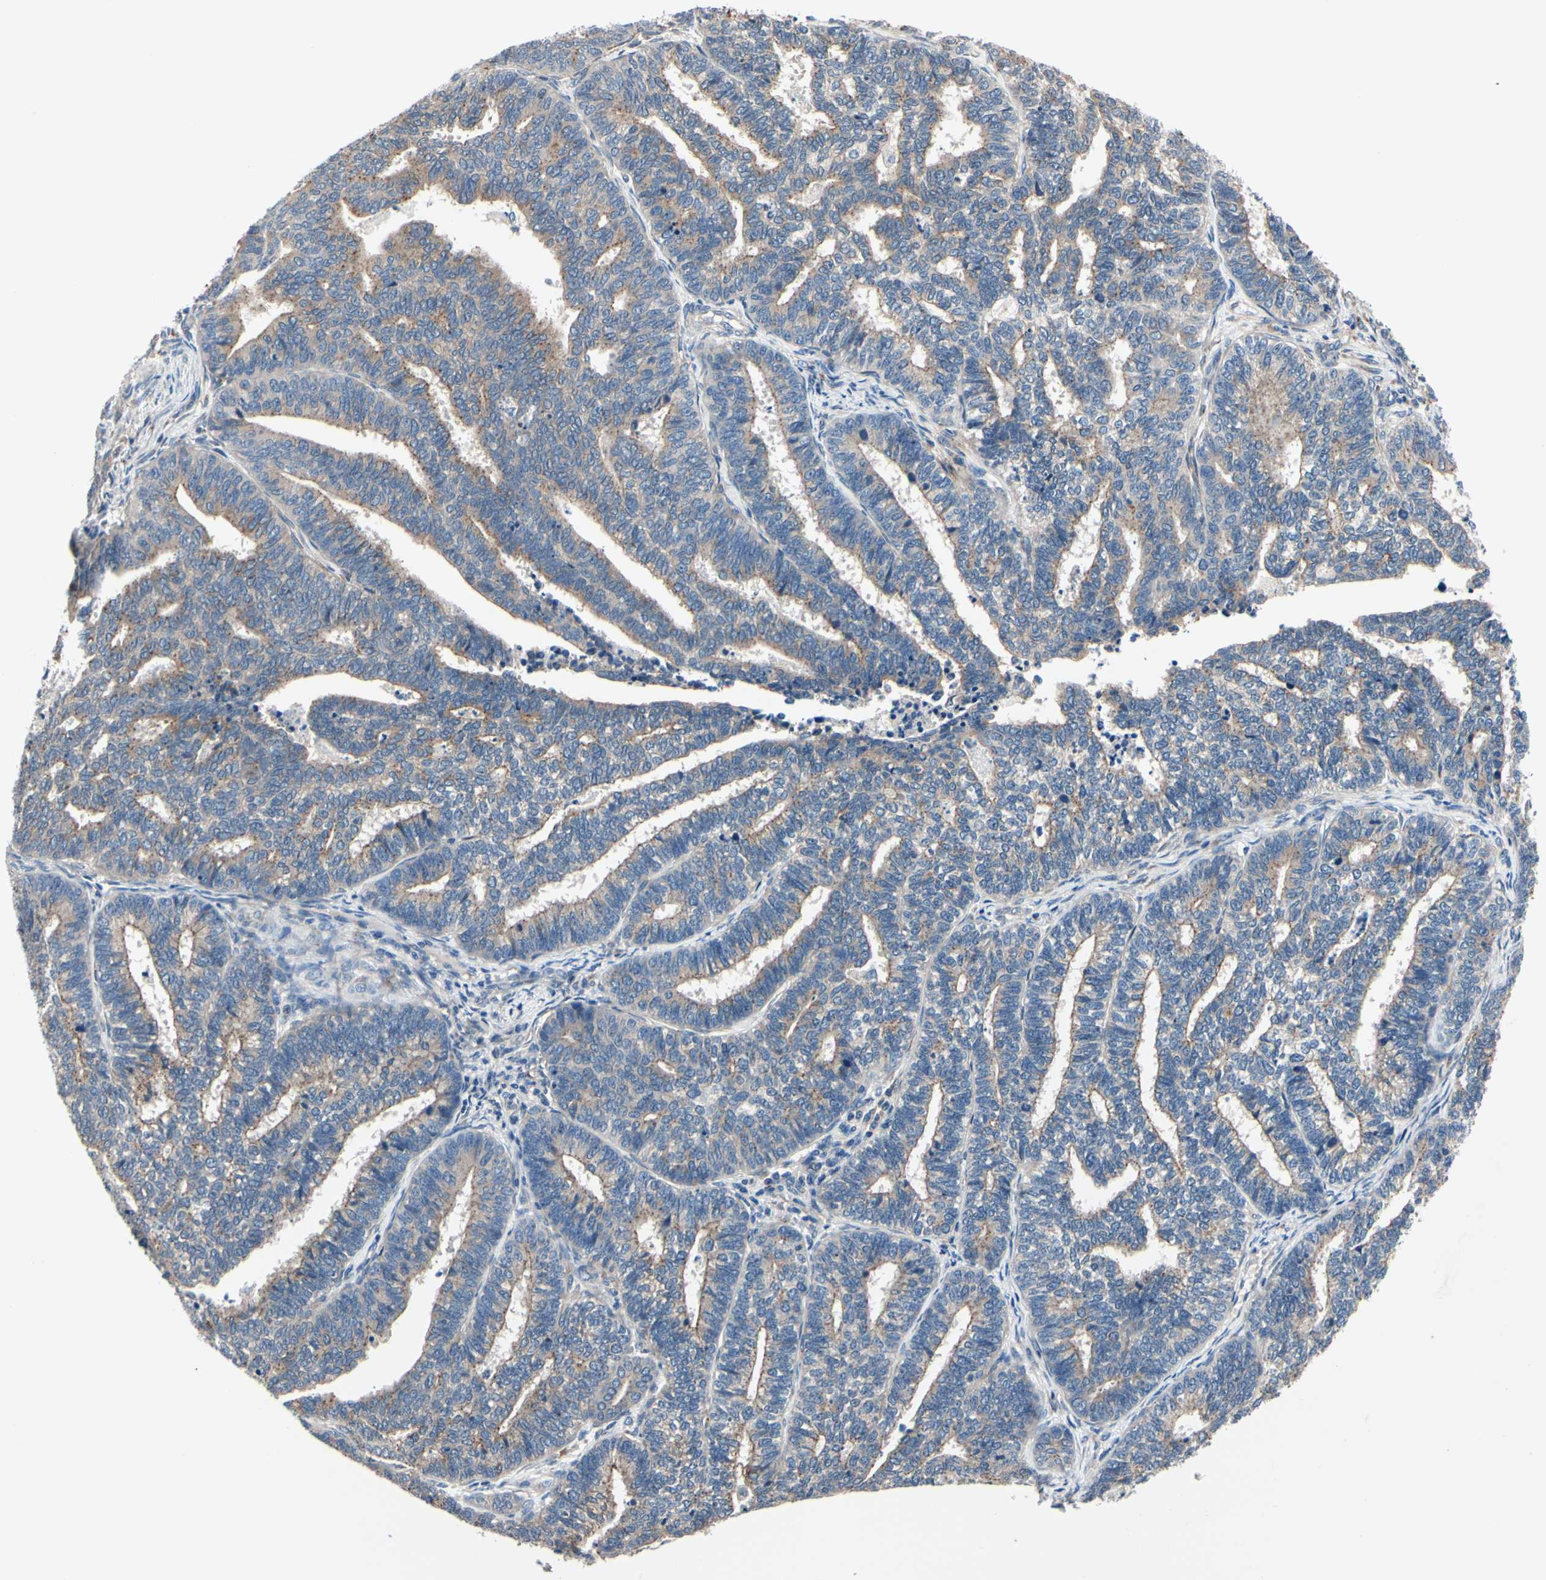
{"staining": {"intensity": "moderate", "quantity": "<25%", "location": "cytoplasmic/membranous"}, "tissue": "endometrial cancer", "cell_type": "Tumor cells", "image_type": "cancer", "snomed": [{"axis": "morphology", "description": "Adenocarcinoma, NOS"}, {"axis": "topography", "description": "Endometrium"}], "caption": "Immunohistochemistry staining of endometrial adenocarcinoma, which reveals low levels of moderate cytoplasmic/membranous positivity in approximately <25% of tumor cells indicating moderate cytoplasmic/membranous protein expression. The staining was performed using DAB (3,3'-diaminobenzidine) (brown) for protein detection and nuclei were counterstained in hematoxylin (blue).", "gene": "PRKAR2B", "patient": {"sex": "female", "age": 70}}